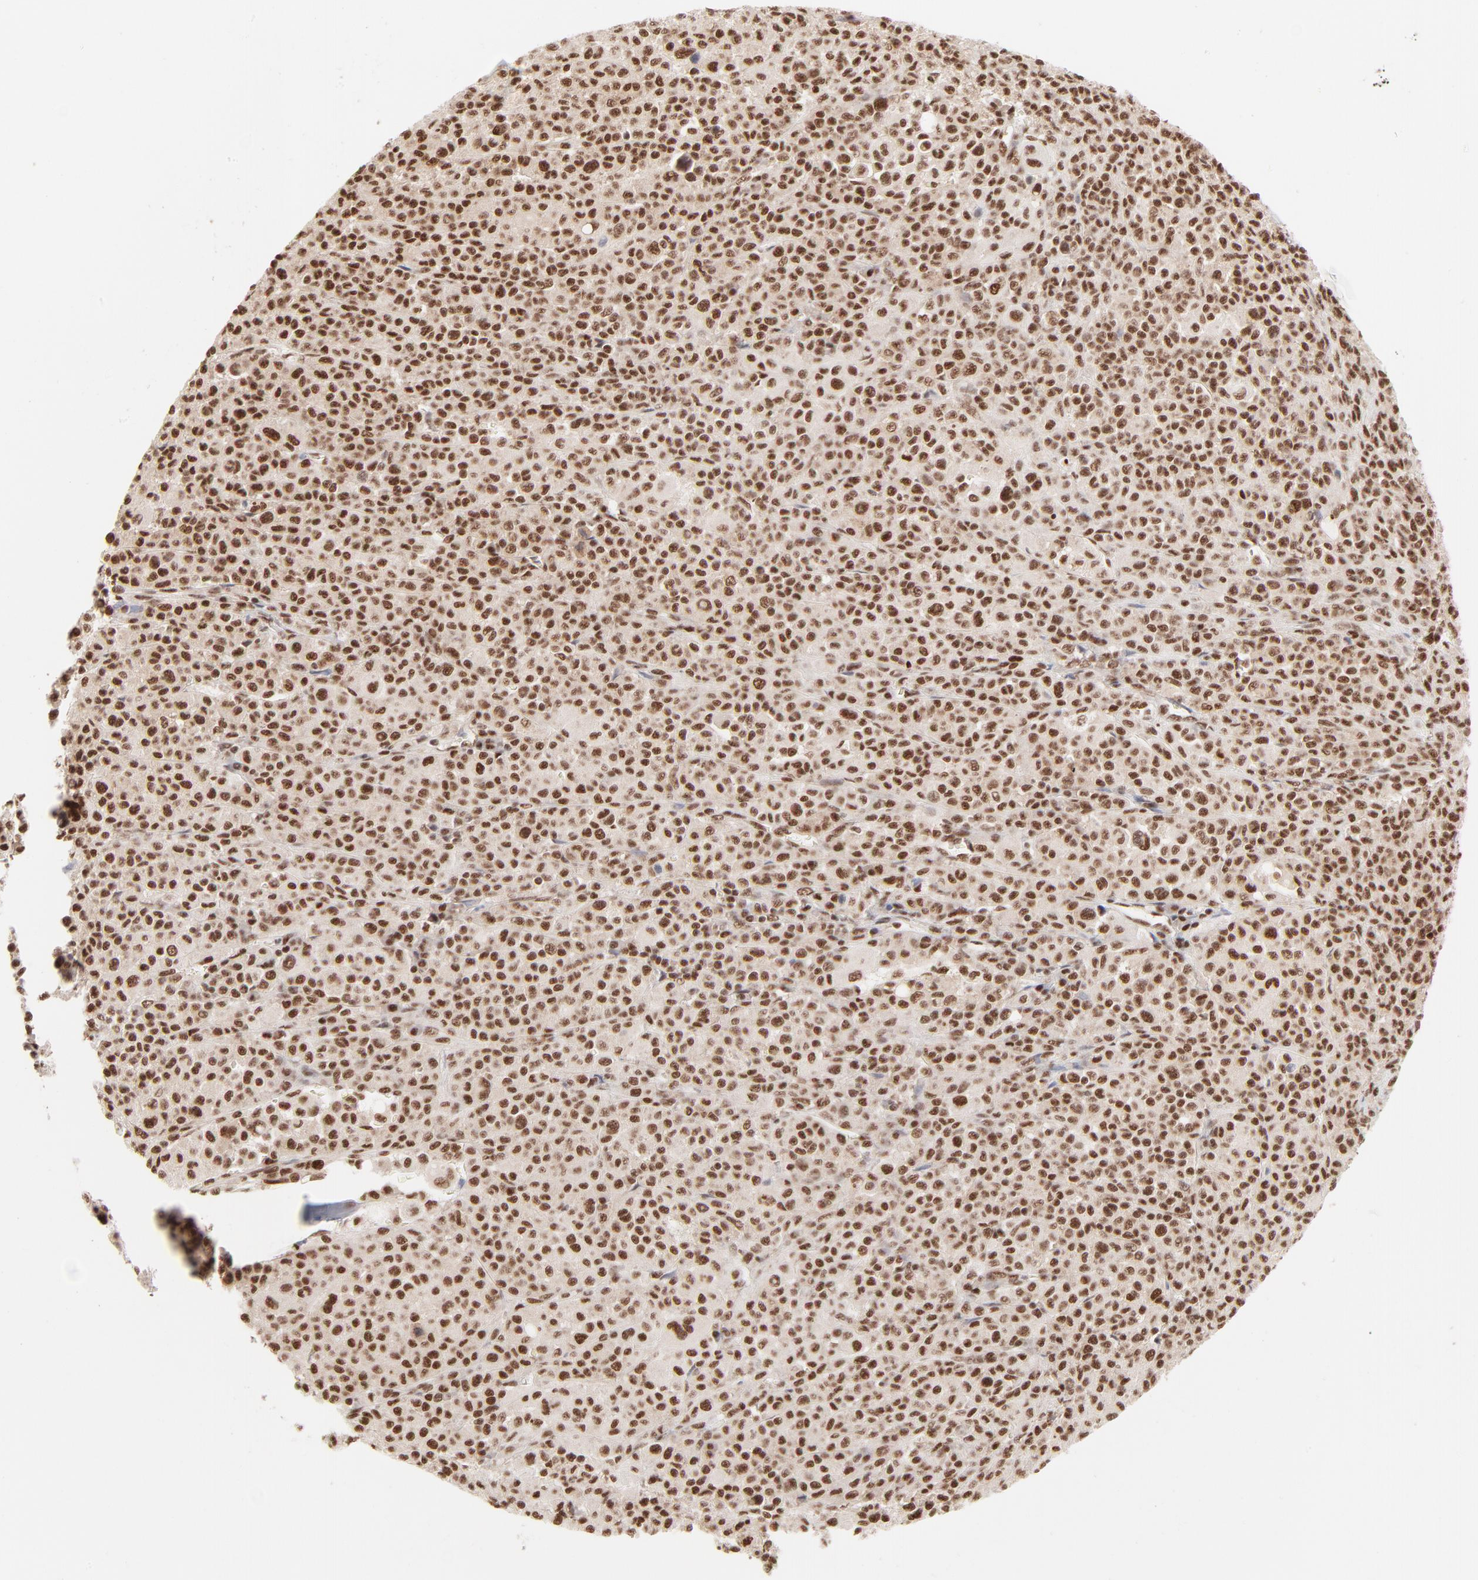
{"staining": {"intensity": "strong", "quantity": ">75%", "location": "nuclear"}, "tissue": "melanoma", "cell_type": "Tumor cells", "image_type": "cancer", "snomed": [{"axis": "morphology", "description": "Malignant melanoma, Metastatic site"}, {"axis": "topography", "description": "Skin"}], "caption": "Immunohistochemistry (IHC) of melanoma exhibits high levels of strong nuclear expression in approximately >75% of tumor cells. (IHC, brightfield microscopy, high magnification).", "gene": "TARDBP", "patient": {"sex": "female", "age": 74}}